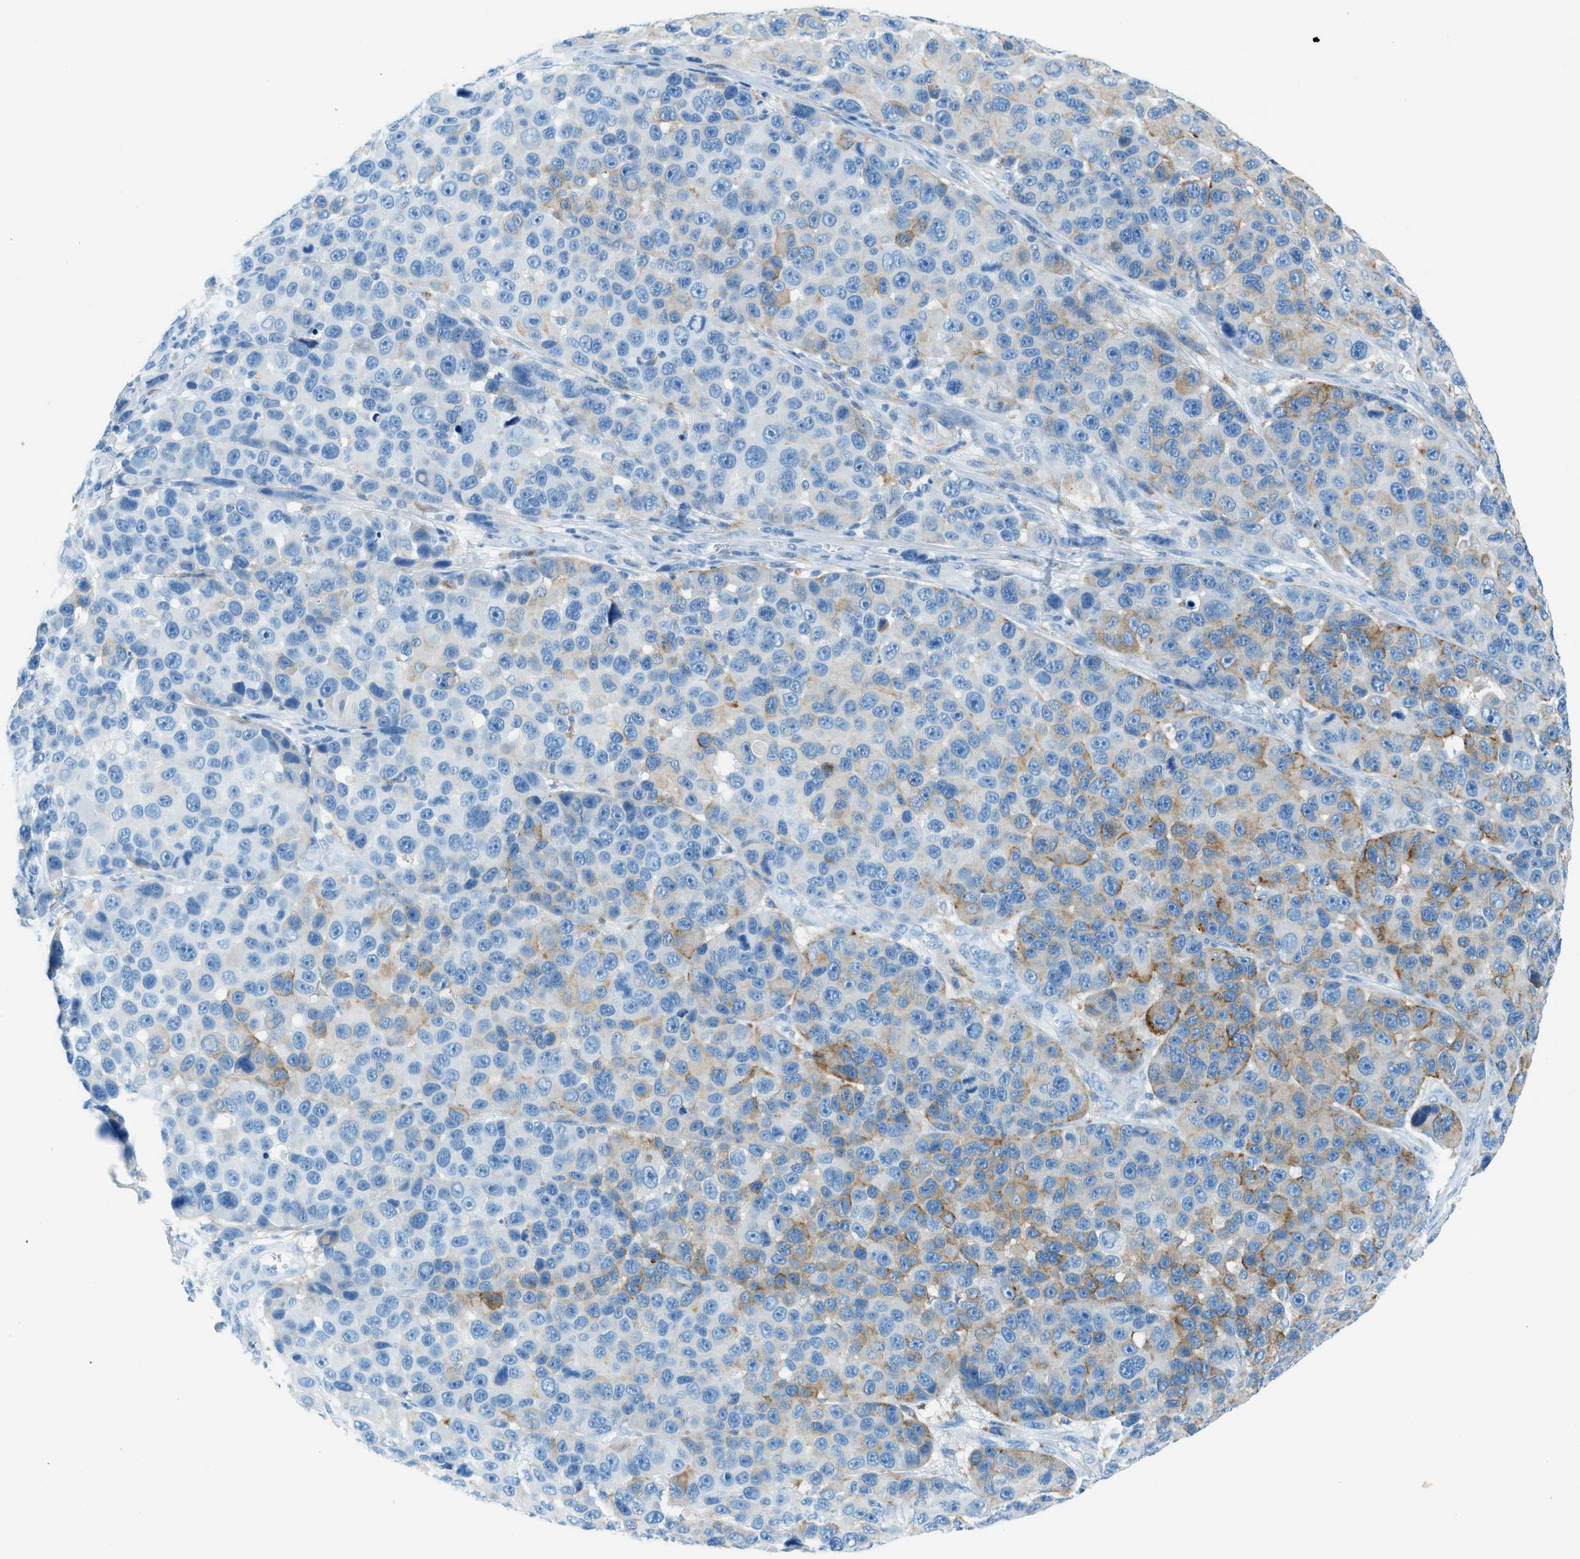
{"staining": {"intensity": "moderate", "quantity": "<25%", "location": "cytoplasmic/membranous"}, "tissue": "melanoma", "cell_type": "Tumor cells", "image_type": "cancer", "snomed": [{"axis": "morphology", "description": "Malignant melanoma, NOS"}, {"axis": "topography", "description": "Skin"}], "caption": "Malignant melanoma was stained to show a protein in brown. There is low levels of moderate cytoplasmic/membranous expression in approximately <25% of tumor cells.", "gene": "C21orf62", "patient": {"sex": "male", "age": 53}}